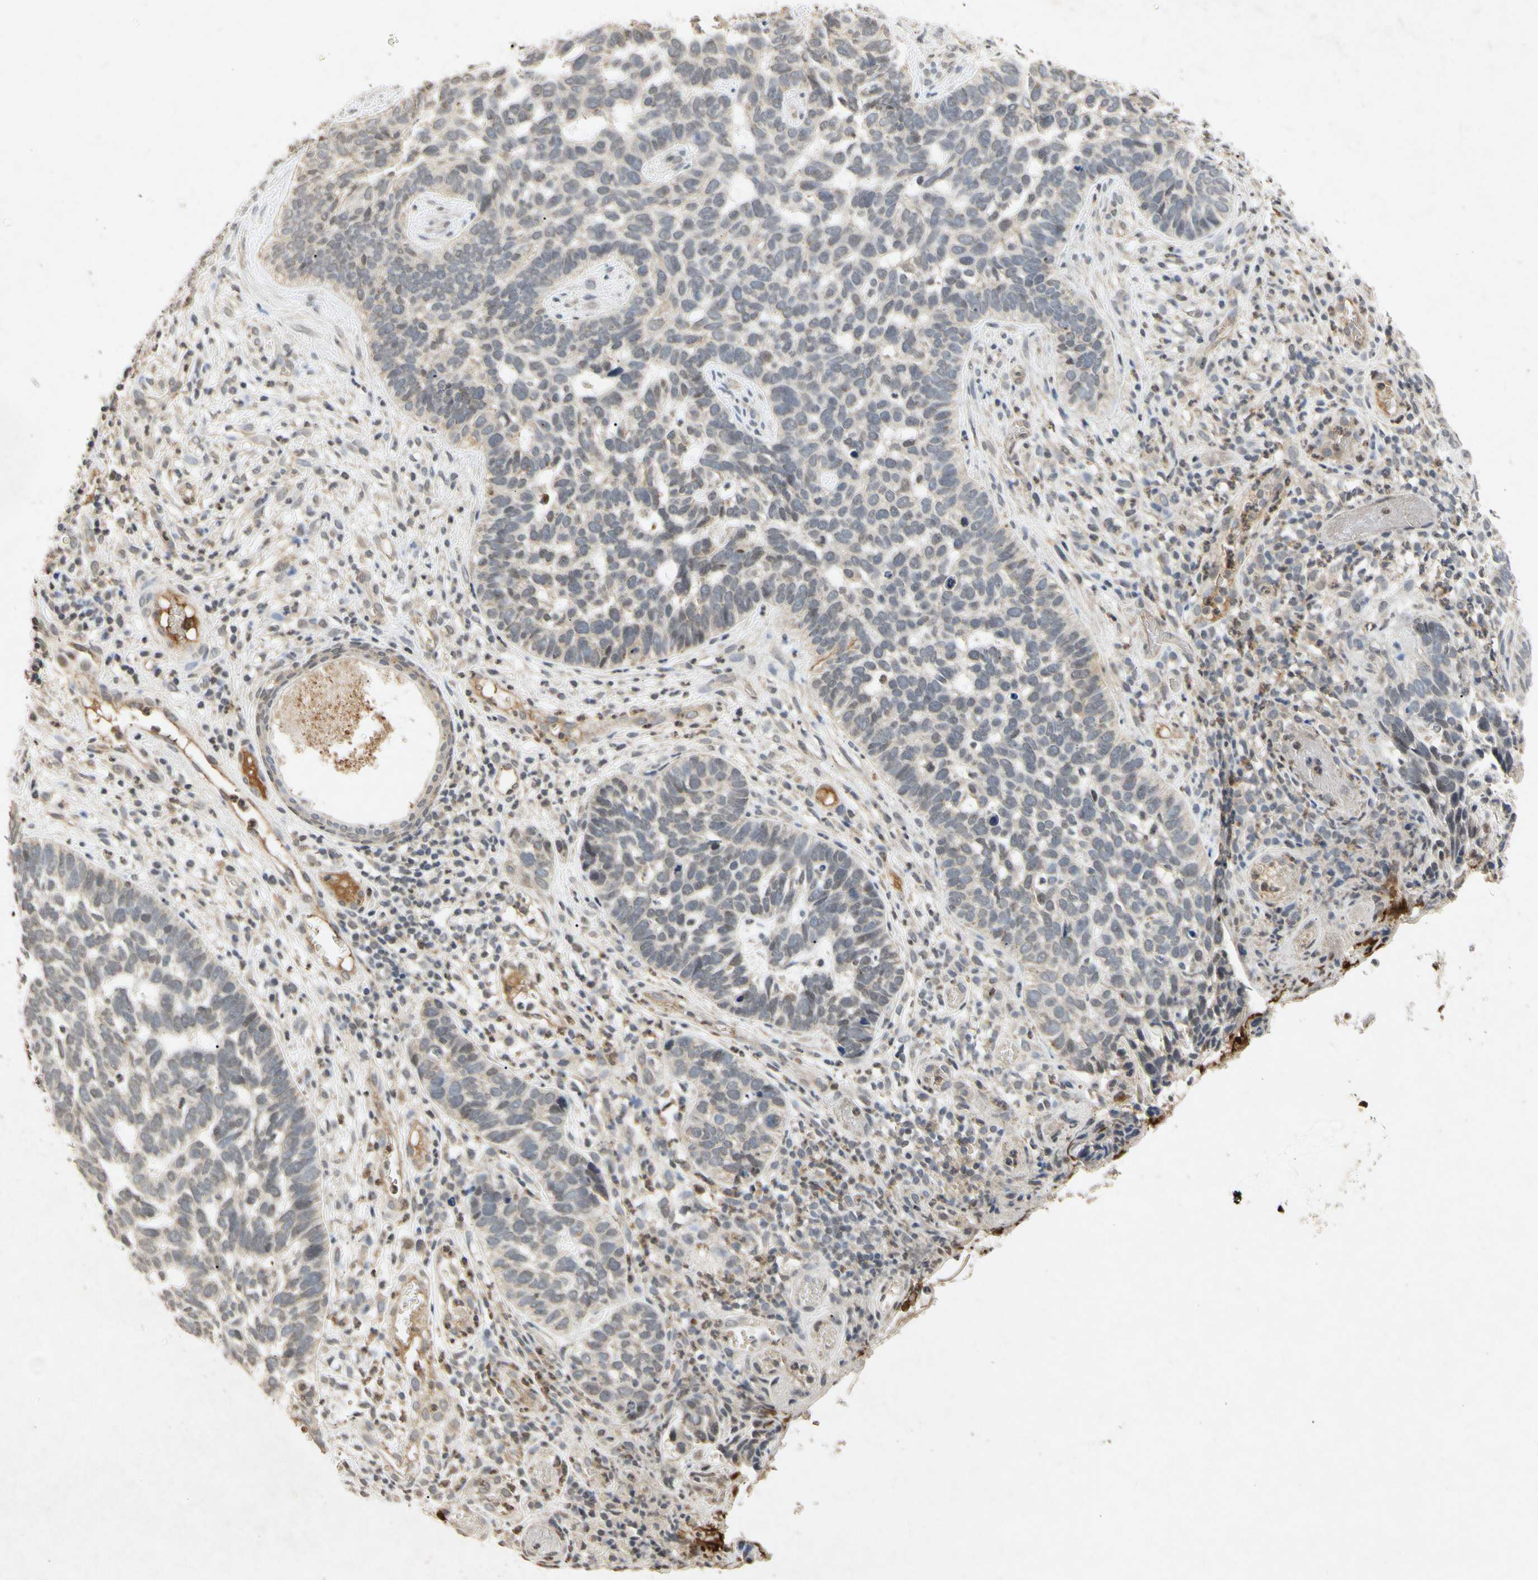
{"staining": {"intensity": "weak", "quantity": "25%-75%", "location": "cytoplasmic/membranous"}, "tissue": "skin cancer", "cell_type": "Tumor cells", "image_type": "cancer", "snomed": [{"axis": "morphology", "description": "Basal cell carcinoma"}, {"axis": "topography", "description": "Skin"}], "caption": "Protein staining displays weak cytoplasmic/membranous staining in about 25%-75% of tumor cells in skin cancer (basal cell carcinoma).", "gene": "CP", "patient": {"sex": "male", "age": 87}}